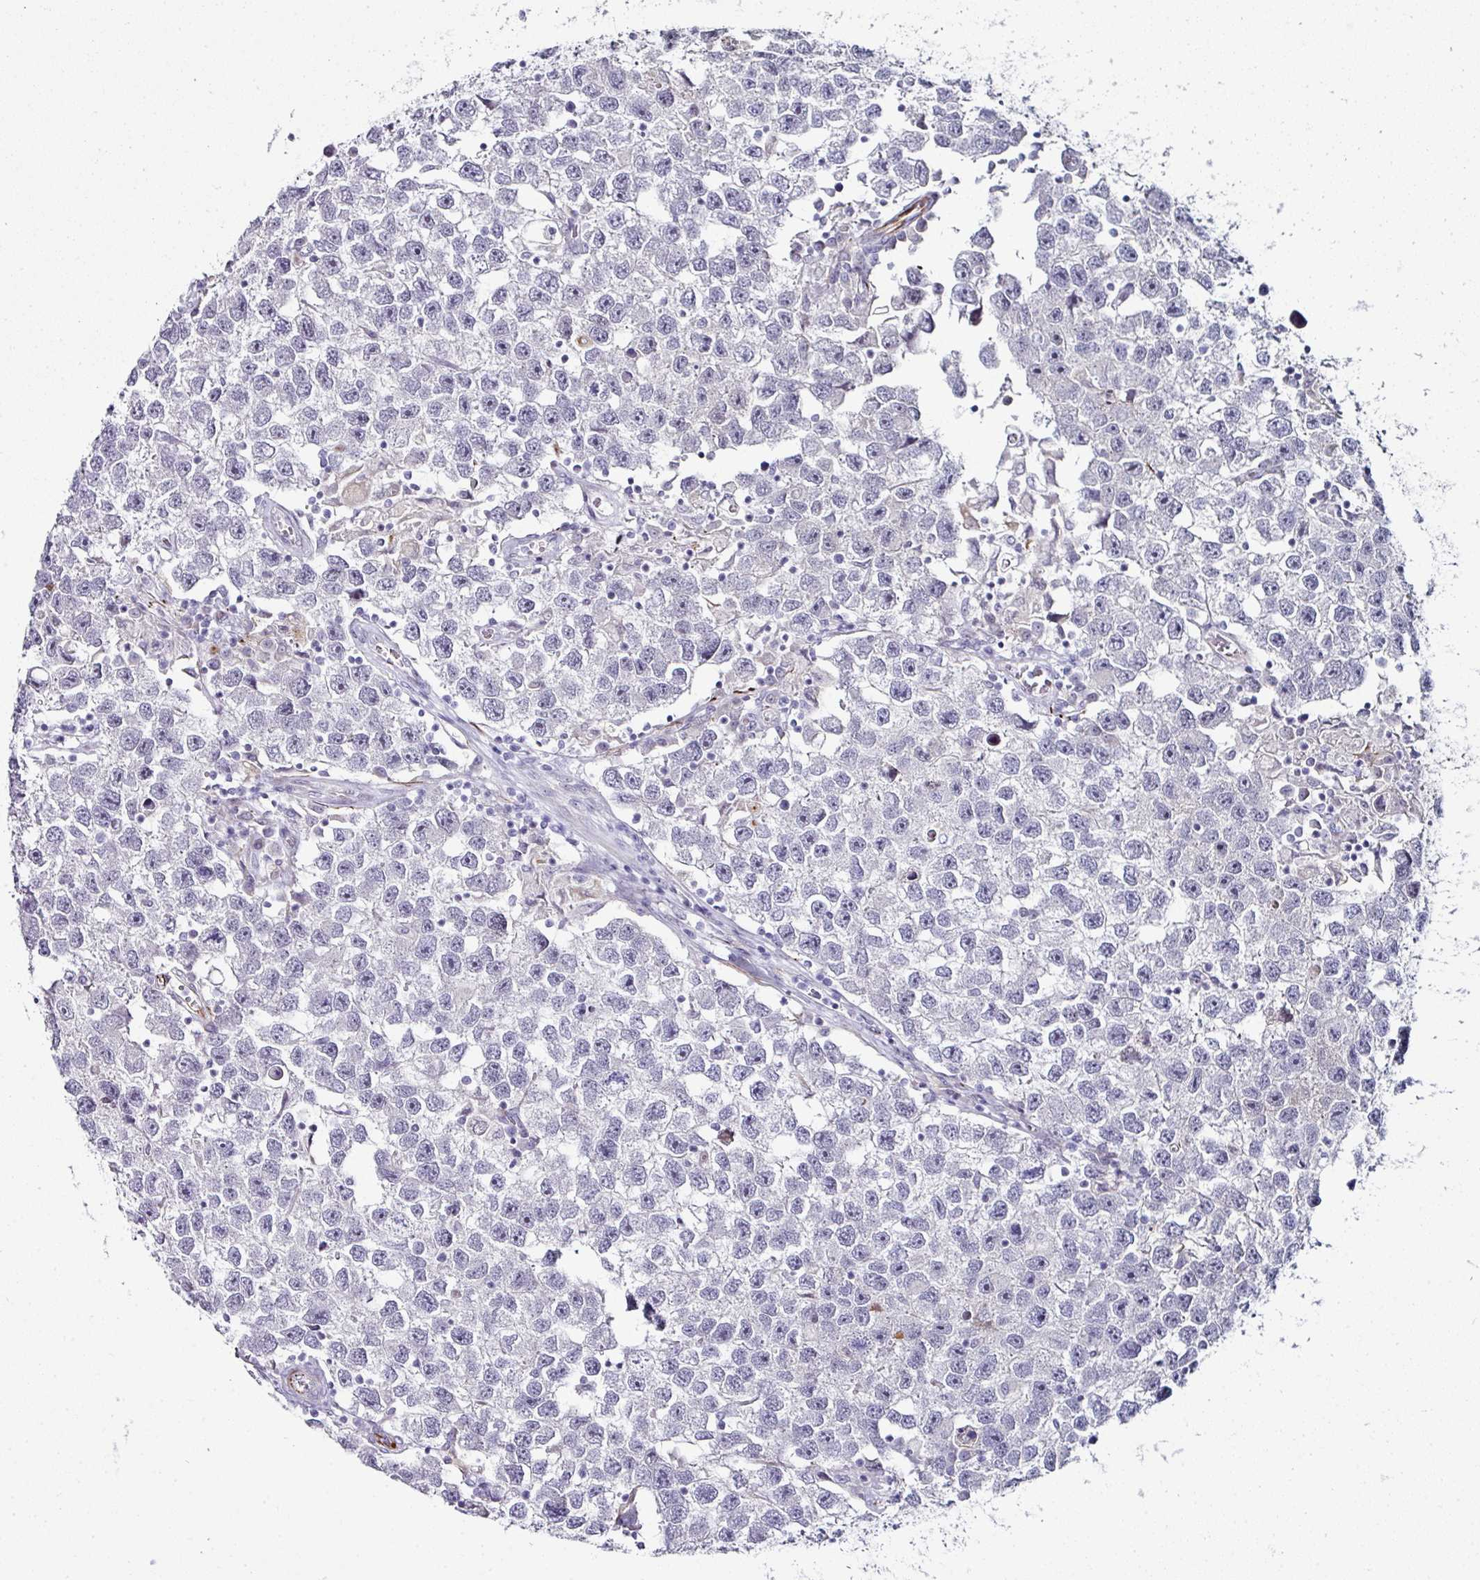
{"staining": {"intensity": "negative", "quantity": "none", "location": "none"}, "tissue": "testis cancer", "cell_type": "Tumor cells", "image_type": "cancer", "snomed": [{"axis": "morphology", "description": "Seminoma, NOS"}, {"axis": "topography", "description": "Testis"}], "caption": "Immunohistochemistry image of human testis seminoma stained for a protein (brown), which demonstrates no positivity in tumor cells.", "gene": "TMPRSS9", "patient": {"sex": "male", "age": 26}}